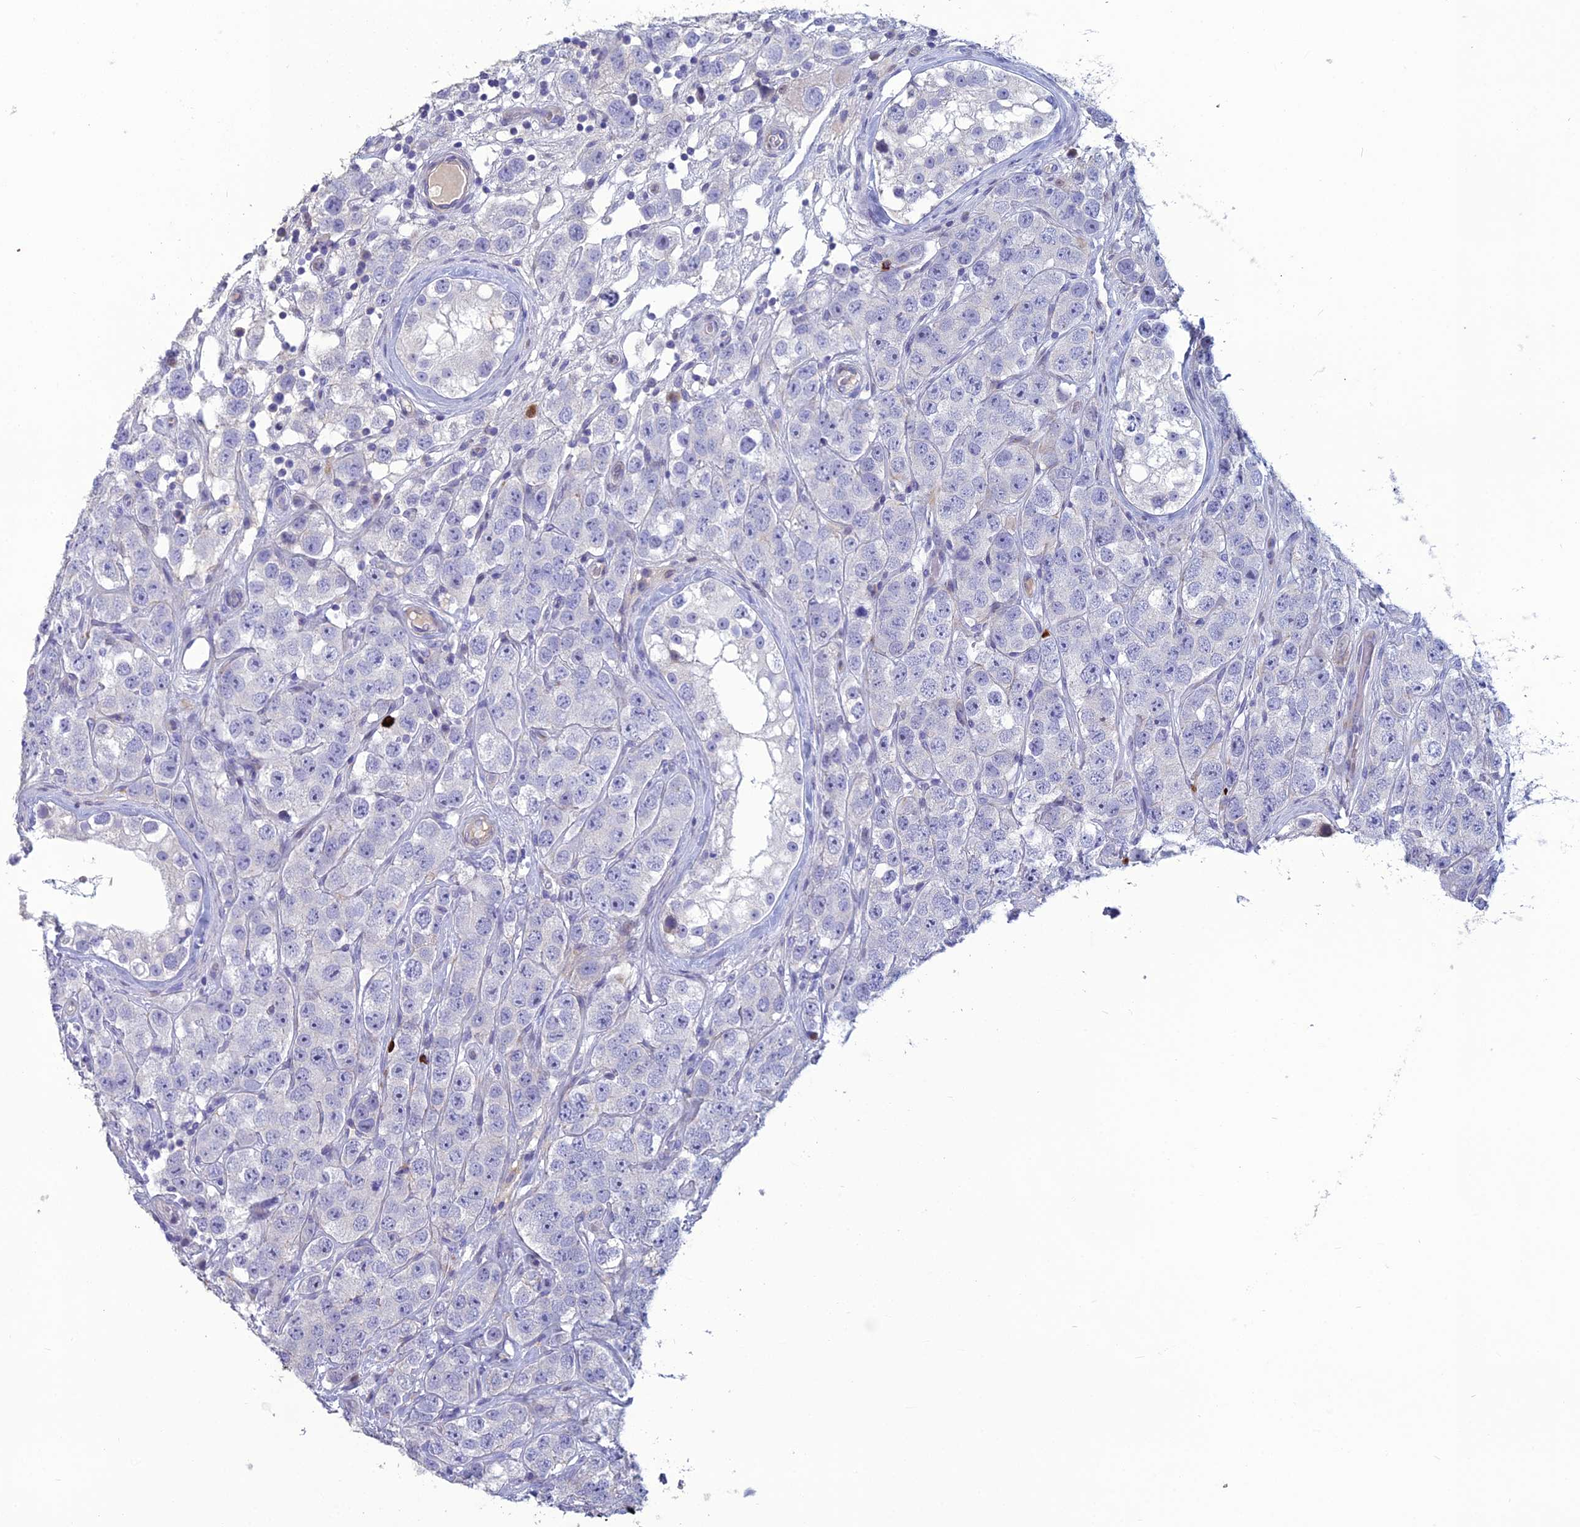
{"staining": {"intensity": "negative", "quantity": "none", "location": "none"}, "tissue": "testis cancer", "cell_type": "Tumor cells", "image_type": "cancer", "snomed": [{"axis": "morphology", "description": "Seminoma, NOS"}, {"axis": "topography", "description": "Testis"}], "caption": "The image displays no significant staining in tumor cells of testis cancer. The staining is performed using DAB brown chromogen with nuclei counter-stained in using hematoxylin.", "gene": "OR56B1", "patient": {"sex": "male", "age": 28}}